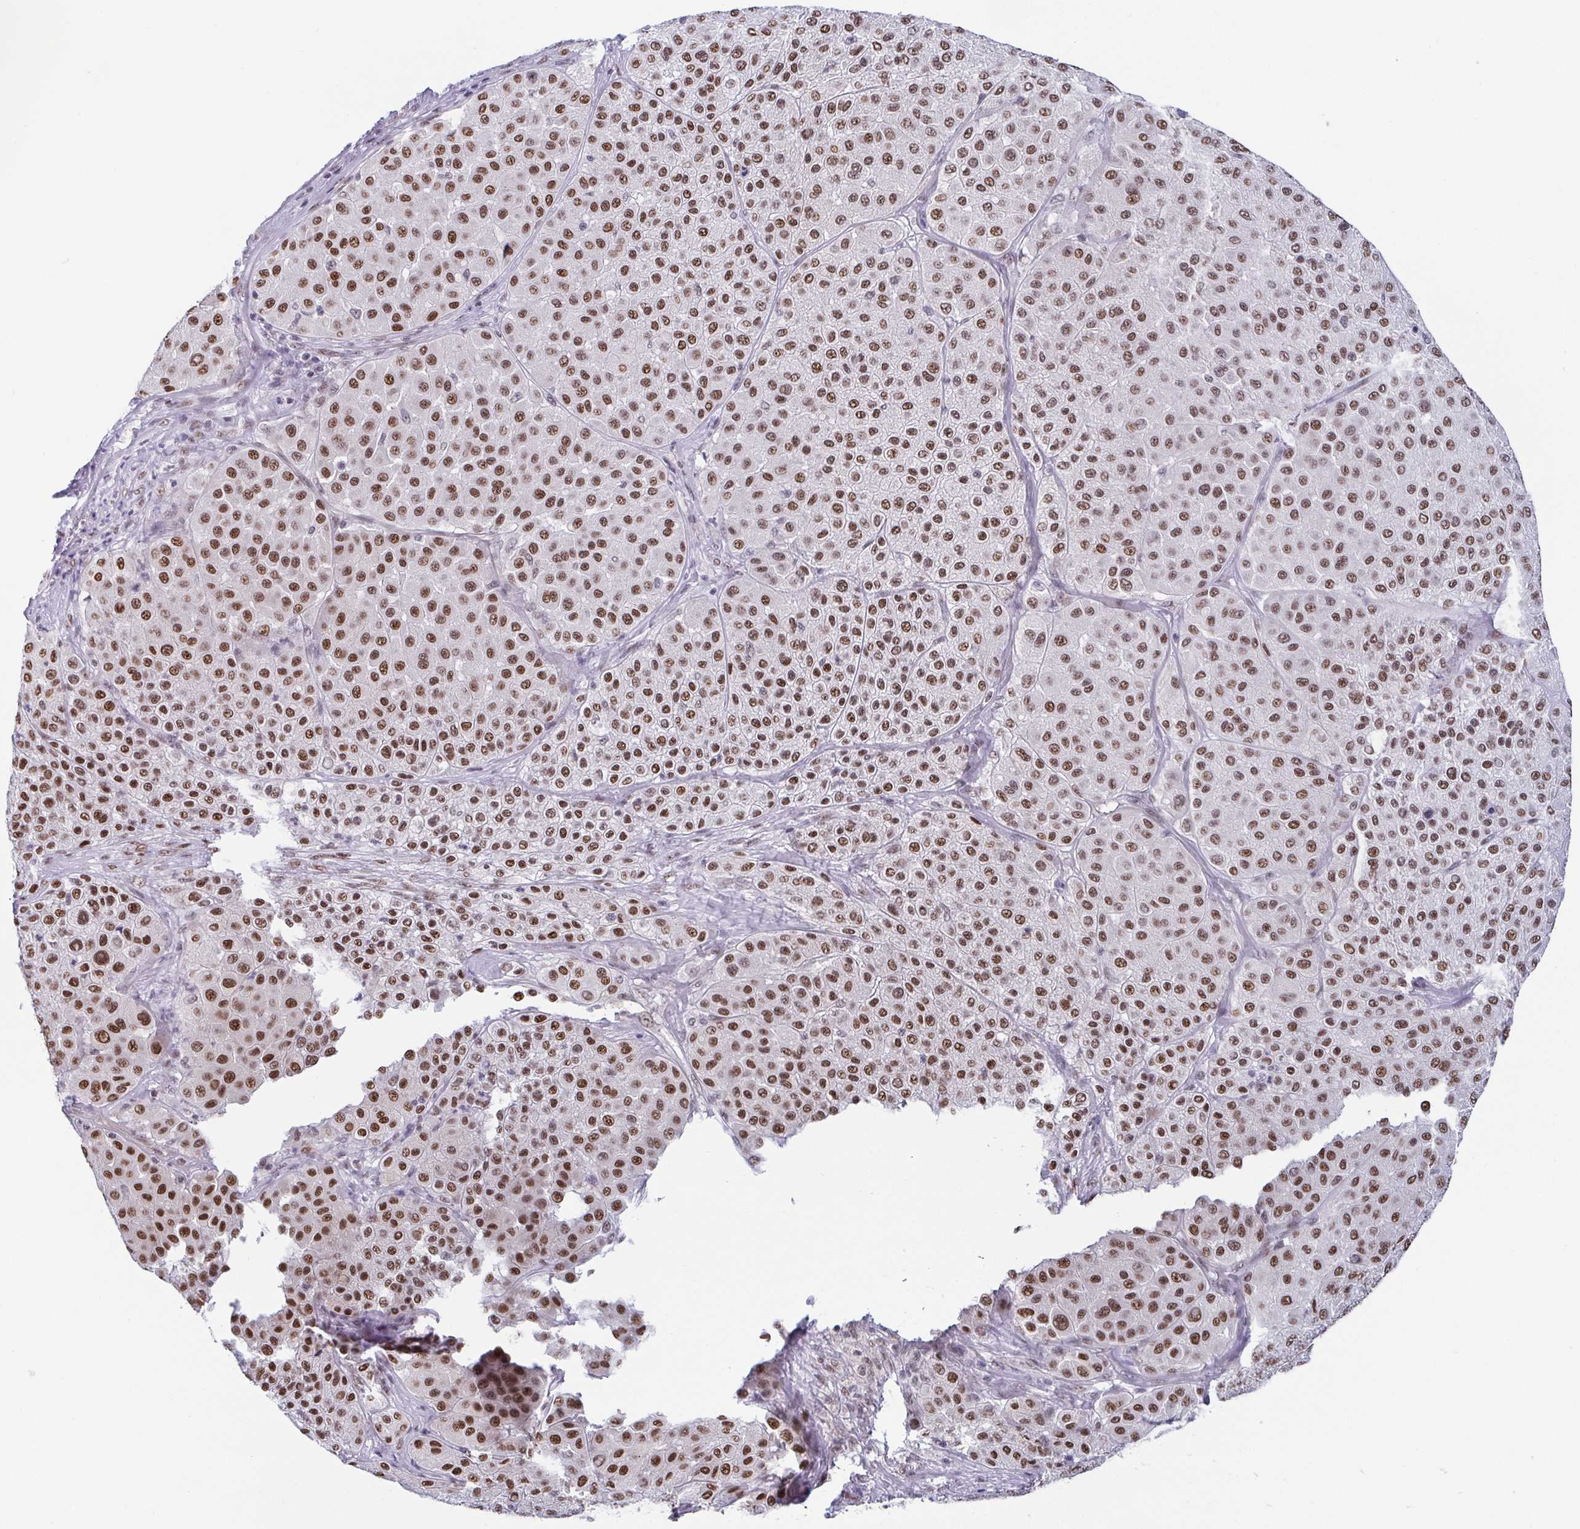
{"staining": {"intensity": "moderate", "quantity": ">75%", "location": "nuclear"}, "tissue": "melanoma", "cell_type": "Tumor cells", "image_type": "cancer", "snomed": [{"axis": "morphology", "description": "Malignant melanoma, Metastatic site"}, {"axis": "topography", "description": "Smooth muscle"}], "caption": "Malignant melanoma (metastatic site) tissue displays moderate nuclear positivity in about >75% of tumor cells, visualized by immunohistochemistry.", "gene": "SLC7A10", "patient": {"sex": "male", "age": 41}}